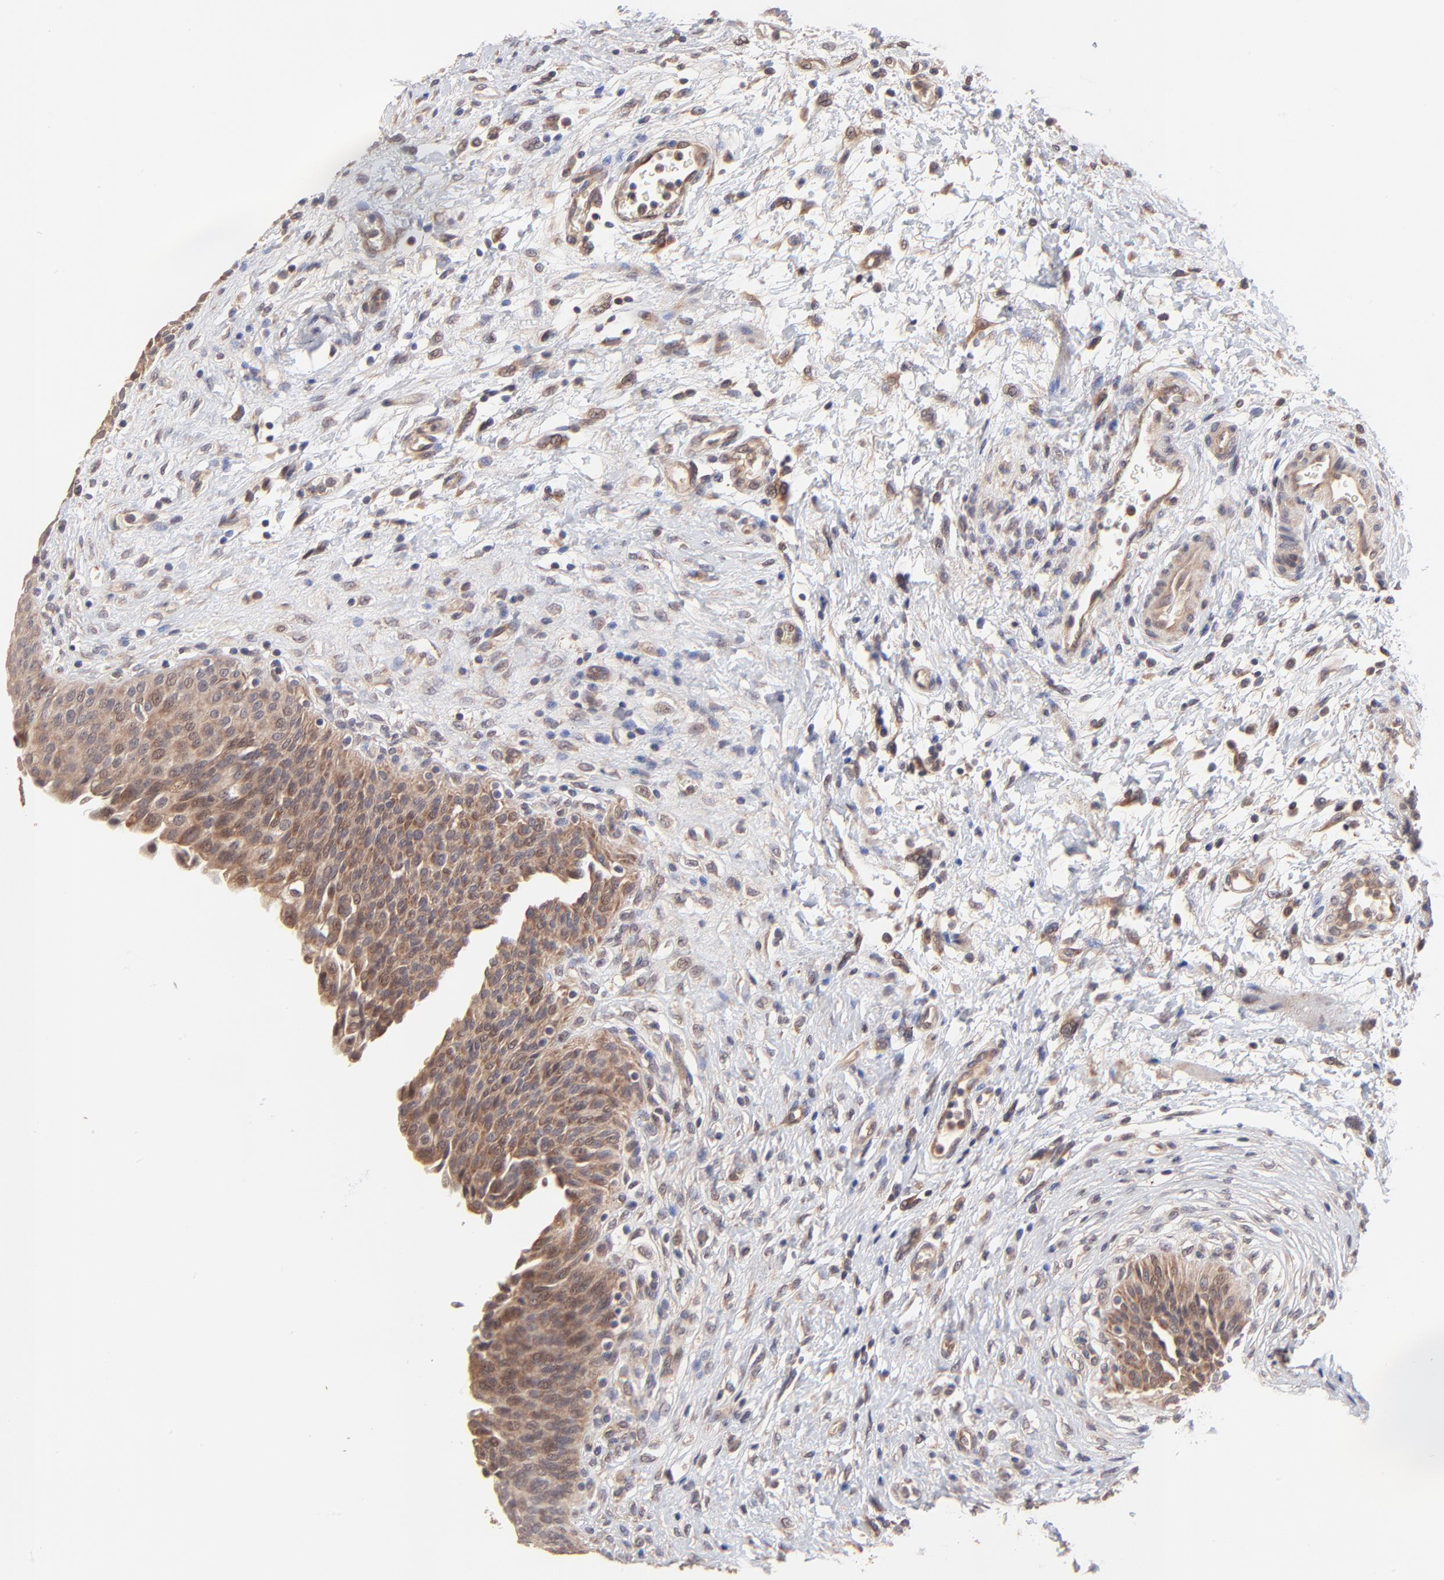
{"staining": {"intensity": "moderate", "quantity": ">75%", "location": "cytoplasmic/membranous"}, "tissue": "urinary bladder", "cell_type": "Urothelial cells", "image_type": "normal", "snomed": [{"axis": "morphology", "description": "Normal tissue, NOS"}, {"axis": "morphology", "description": "Dysplasia, NOS"}, {"axis": "topography", "description": "Urinary bladder"}], "caption": "Immunohistochemical staining of benign urinary bladder displays moderate cytoplasmic/membranous protein positivity in approximately >75% of urothelial cells. The staining was performed using DAB, with brown indicating positive protein expression. Nuclei are stained blue with hematoxylin.", "gene": "BAIAP2L2", "patient": {"sex": "male", "age": 35}}